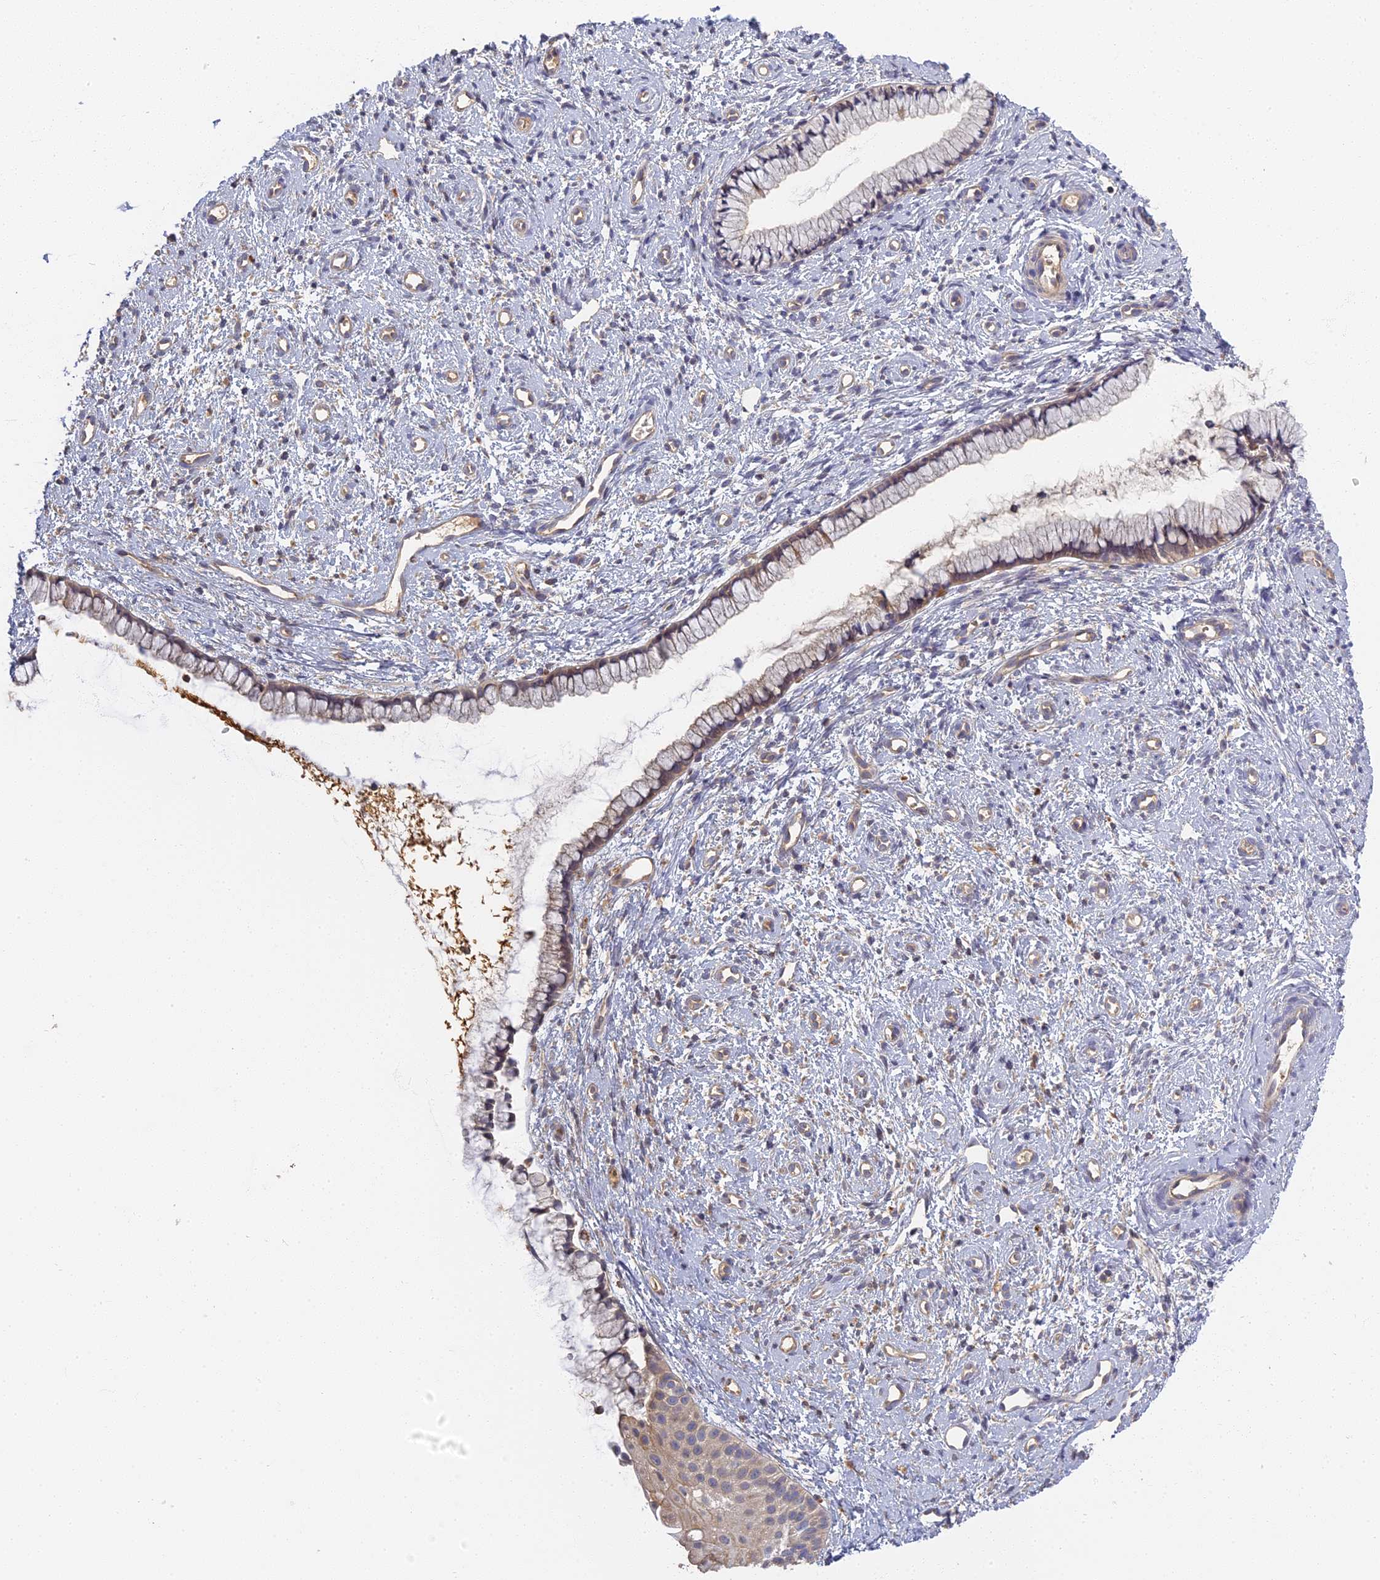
{"staining": {"intensity": "weak", "quantity": "25%-75%", "location": "cytoplasmic/membranous"}, "tissue": "cervix", "cell_type": "Glandular cells", "image_type": "normal", "snomed": [{"axis": "morphology", "description": "Normal tissue, NOS"}, {"axis": "topography", "description": "Cervix"}], "caption": "Immunohistochemical staining of normal human cervix shows 25%-75% levels of weak cytoplasmic/membranous protein expression in approximately 25%-75% of glandular cells. Immunohistochemistry (ihc) stains the protein in brown and the nuclei are stained blue.", "gene": "AP4E1", "patient": {"sex": "female", "age": 57}}